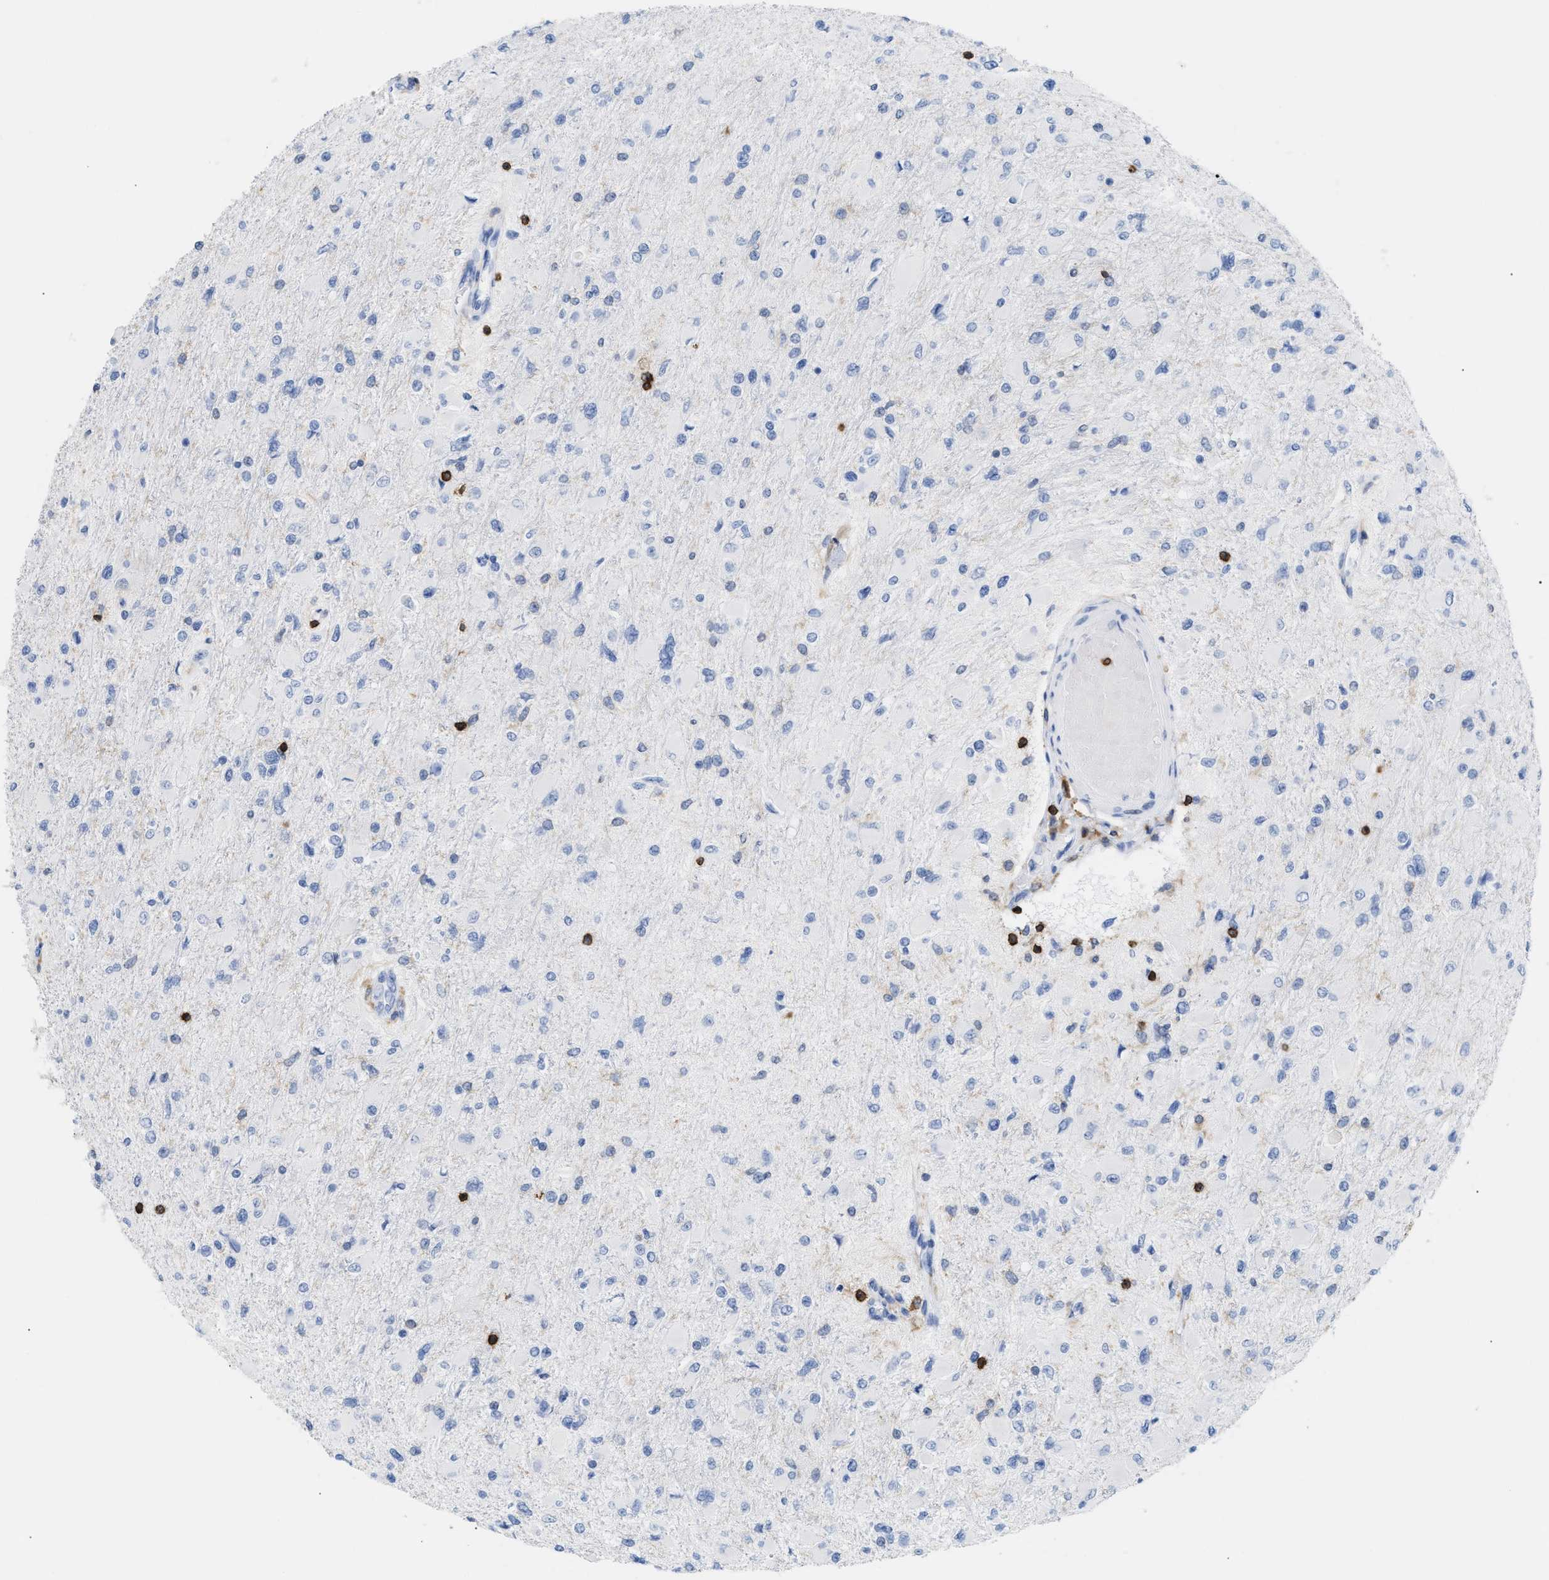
{"staining": {"intensity": "negative", "quantity": "none", "location": "none"}, "tissue": "glioma", "cell_type": "Tumor cells", "image_type": "cancer", "snomed": [{"axis": "morphology", "description": "Glioma, malignant, High grade"}, {"axis": "topography", "description": "Cerebral cortex"}], "caption": "Tumor cells show no significant expression in malignant glioma (high-grade).", "gene": "LCP1", "patient": {"sex": "female", "age": 36}}